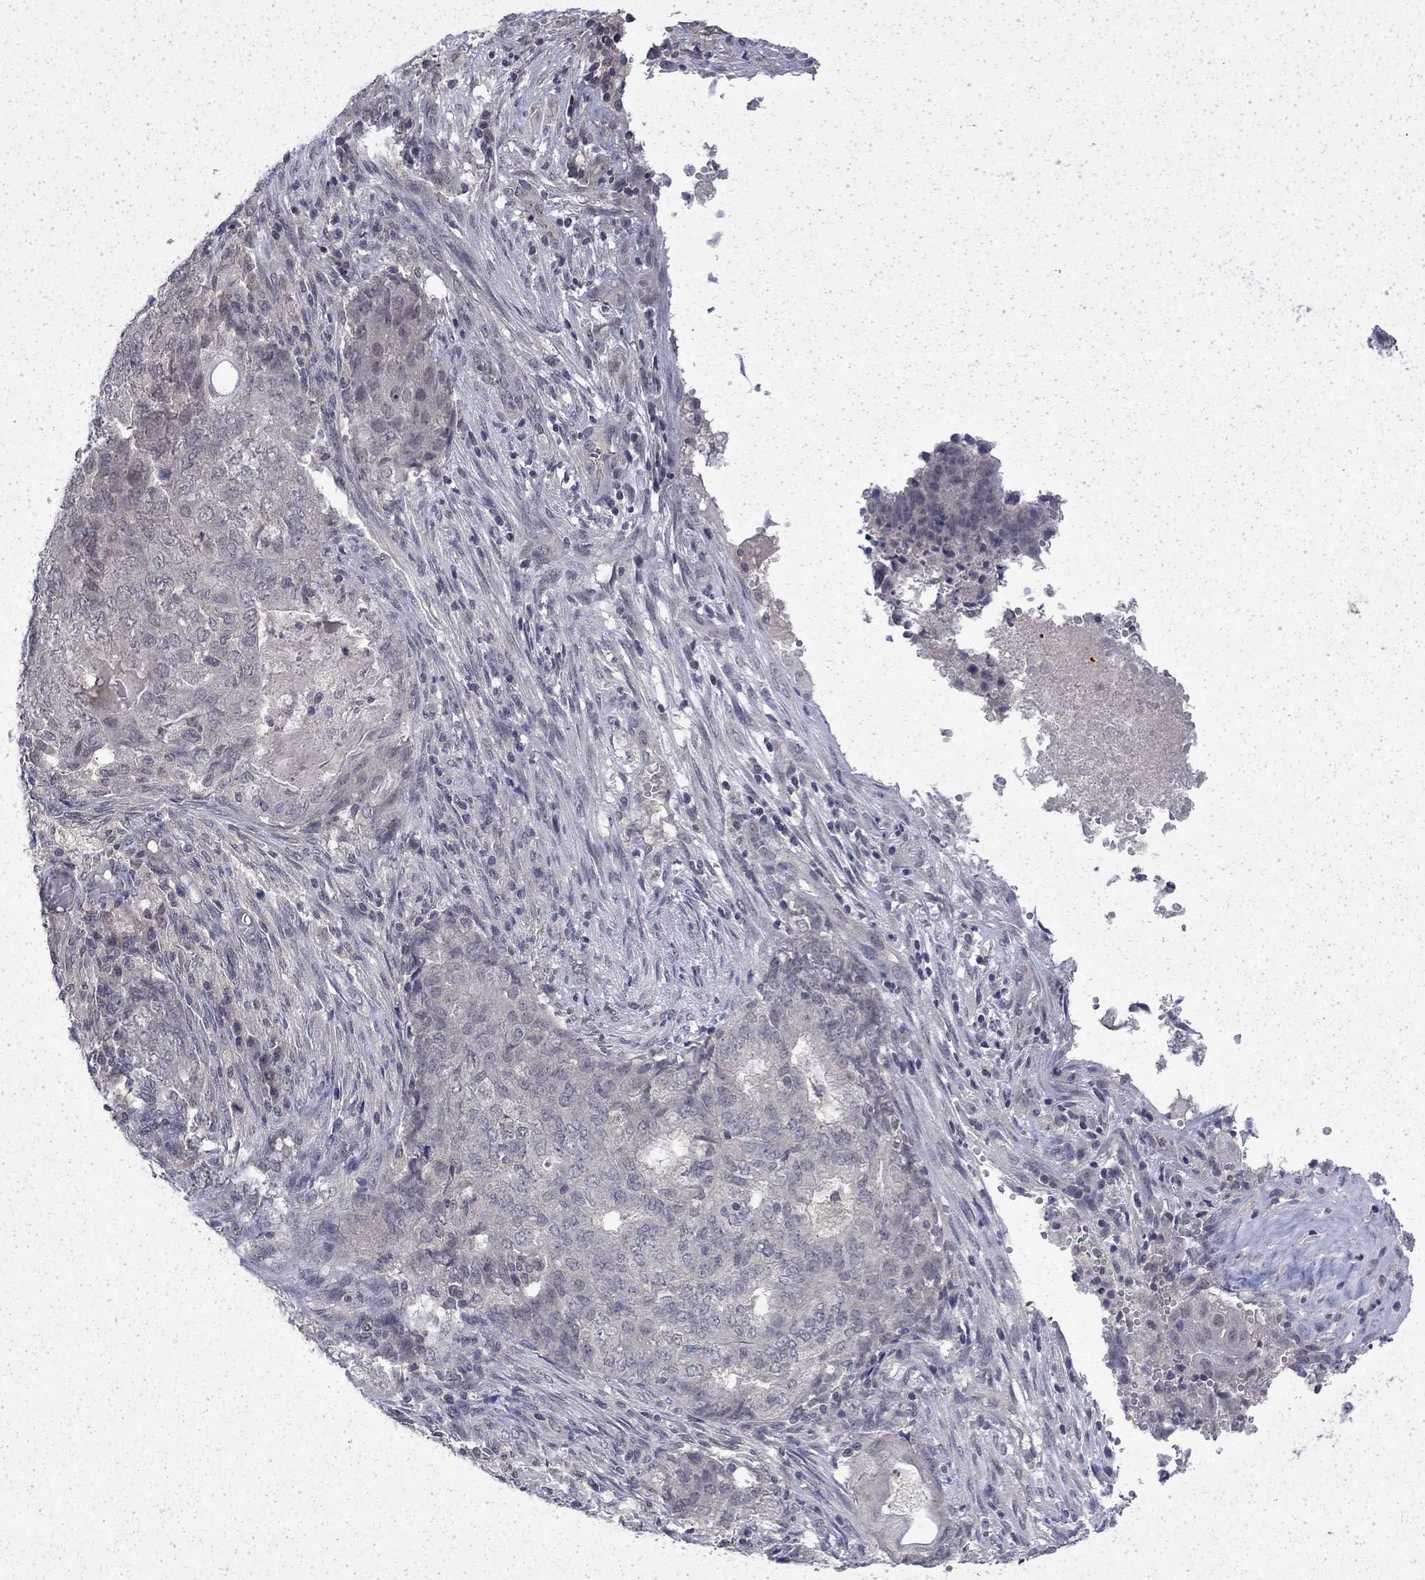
{"staining": {"intensity": "negative", "quantity": "none", "location": "none"}, "tissue": "endometrial cancer", "cell_type": "Tumor cells", "image_type": "cancer", "snomed": [{"axis": "morphology", "description": "Adenocarcinoma, NOS"}, {"axis": "topography", "description": "Endometrium"}], "caption": "The immunohistochemistry (IHC) histopathology image has no significant staining in tumor cells of adenocarcinoma (endometrial) tissue.", "gene": "CHAT", "patient": {"sex": "female", "age": 62}}